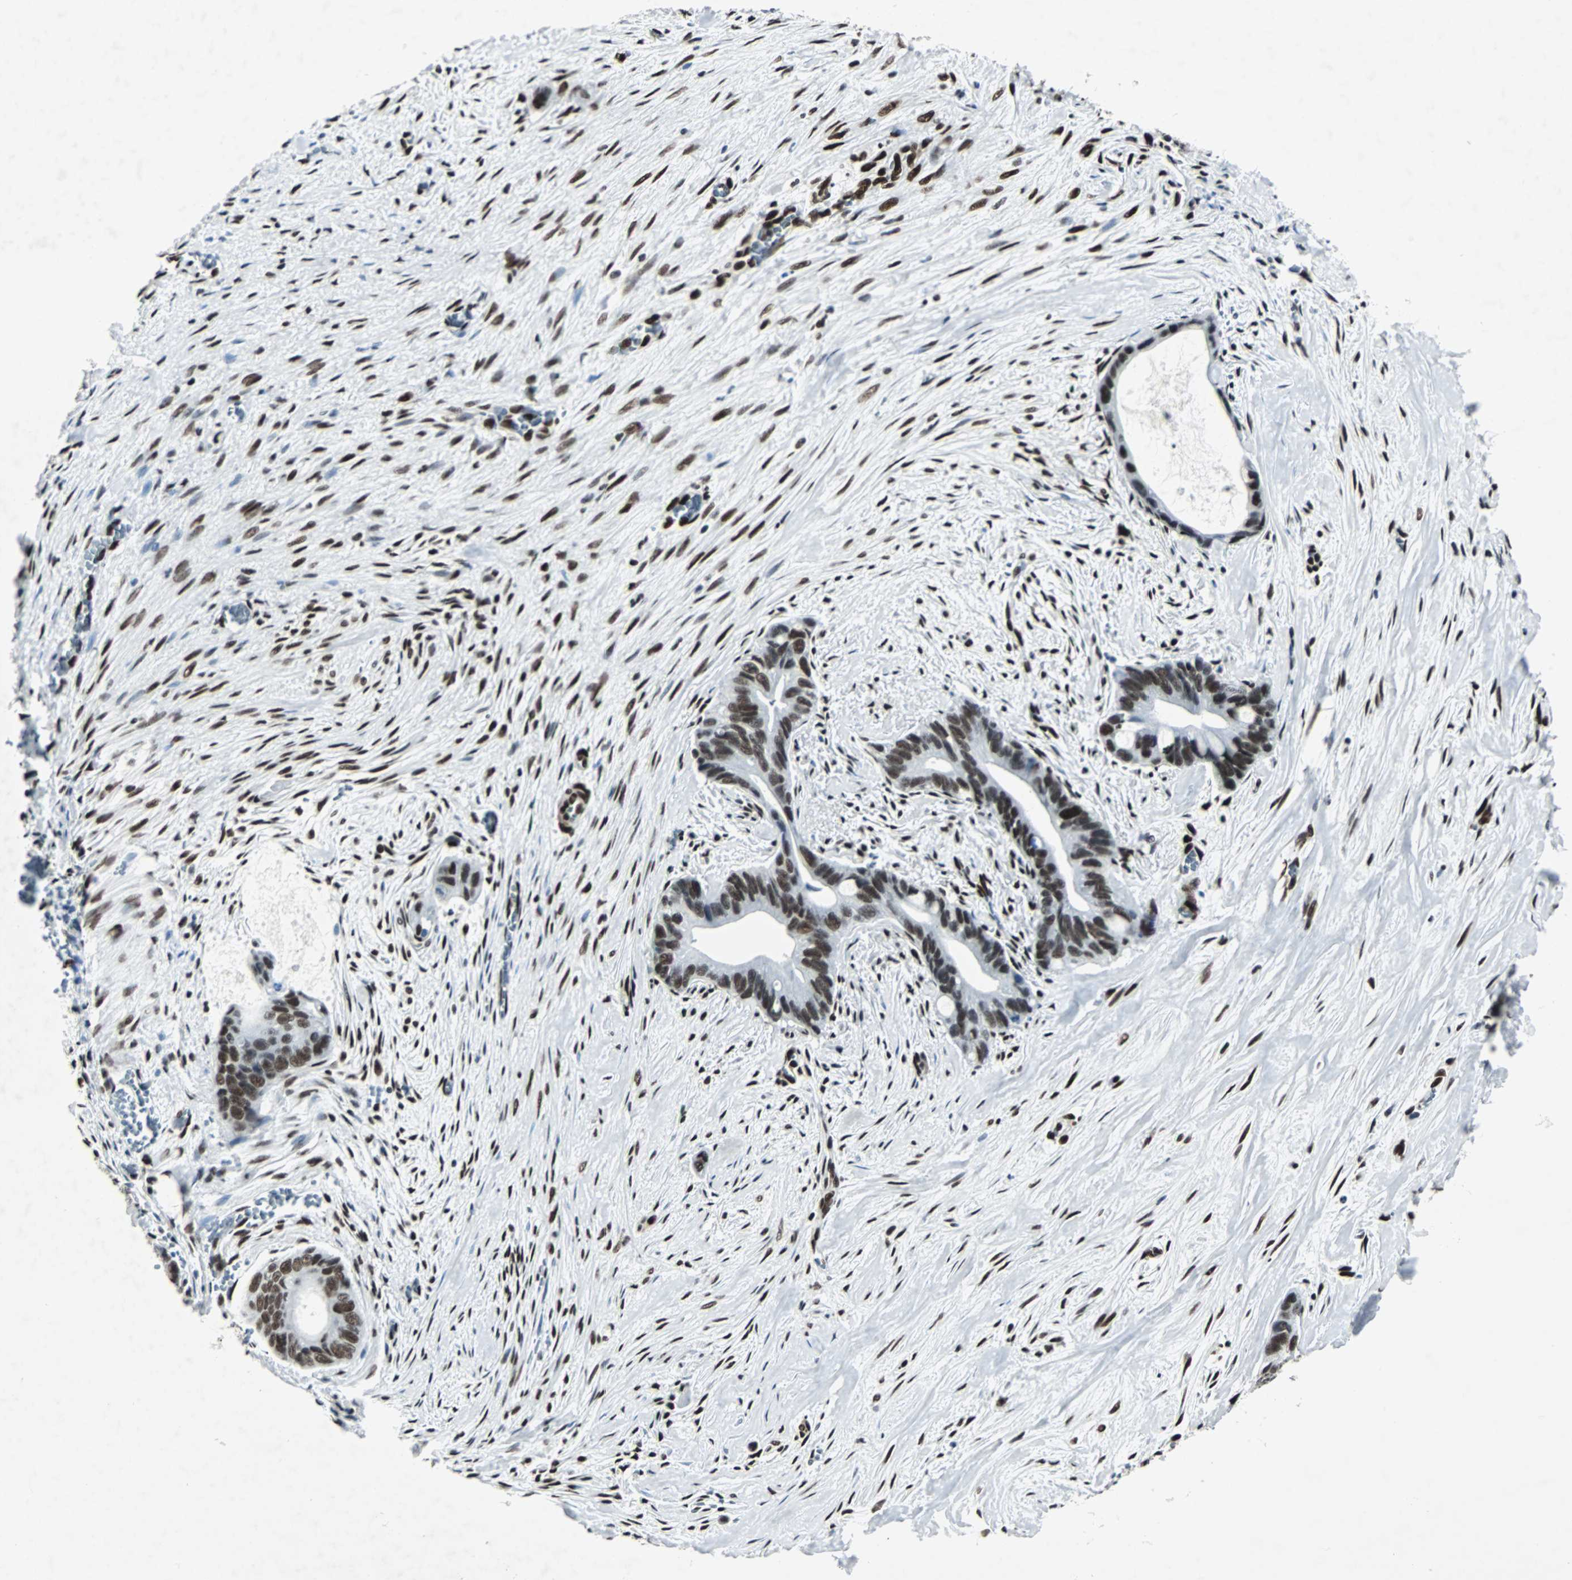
{"staining": {"intensity": "strong", "quantity": ">75%", "location": "nuclear"}, "tissue": "liver cancer", "cell_type": "Tumor cells", "image_type": "cancer", "snomed": [{"axis": "morphology", "description": "Cholangiocarcinoma"}, {"axis": "topography", "description": "Liver"}], "caption": "A brown stain highlights strong nuclear positivity of a protein in cholangiocarcinoma (liver) tumor cells. (Brightfield microscopy of DAB IHC at high magnification).", "gene": "MEF2D", "patient": {"sex": "female", "age": 55}}